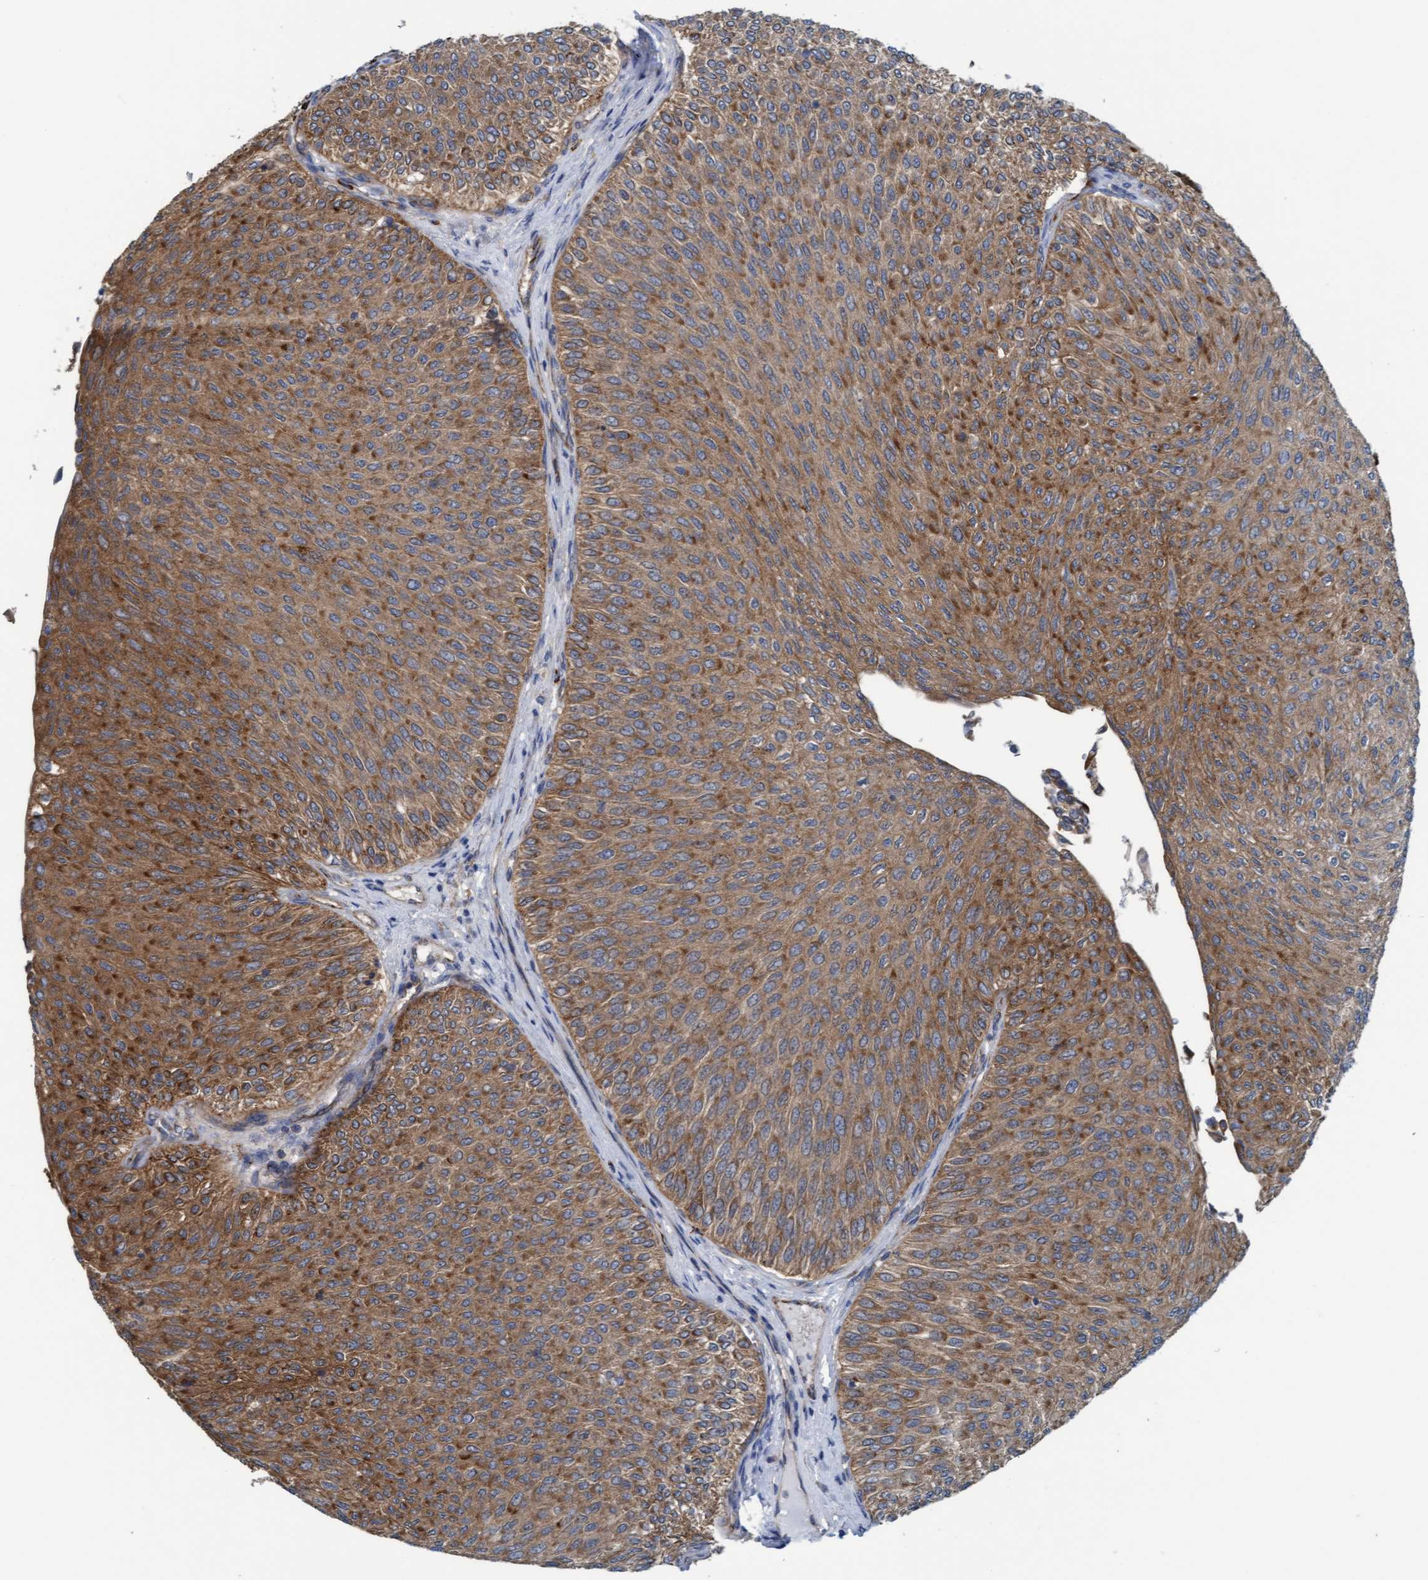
{"staining": {"intensity": "moderate", "quantity": ">75%", "location": "cytoplasmic/membranous"}, "tissue": "urothelial cancer", "cell_type": "Tumor cells", "image_type": "cancer", "snomed": [{"axis": "morphology", "description": "Urothelial carcinoma, Low grade"}, {"axis": "topography", "description": "Urinary bladder"}], "caption": "A medium amount of moderate cytoplasmic/membranous expression is present in about >75% of tumor cells in urothelial cancer tissue.", "gene": "LRSAM1", "patient": {"sex": "male", "age": 78}}